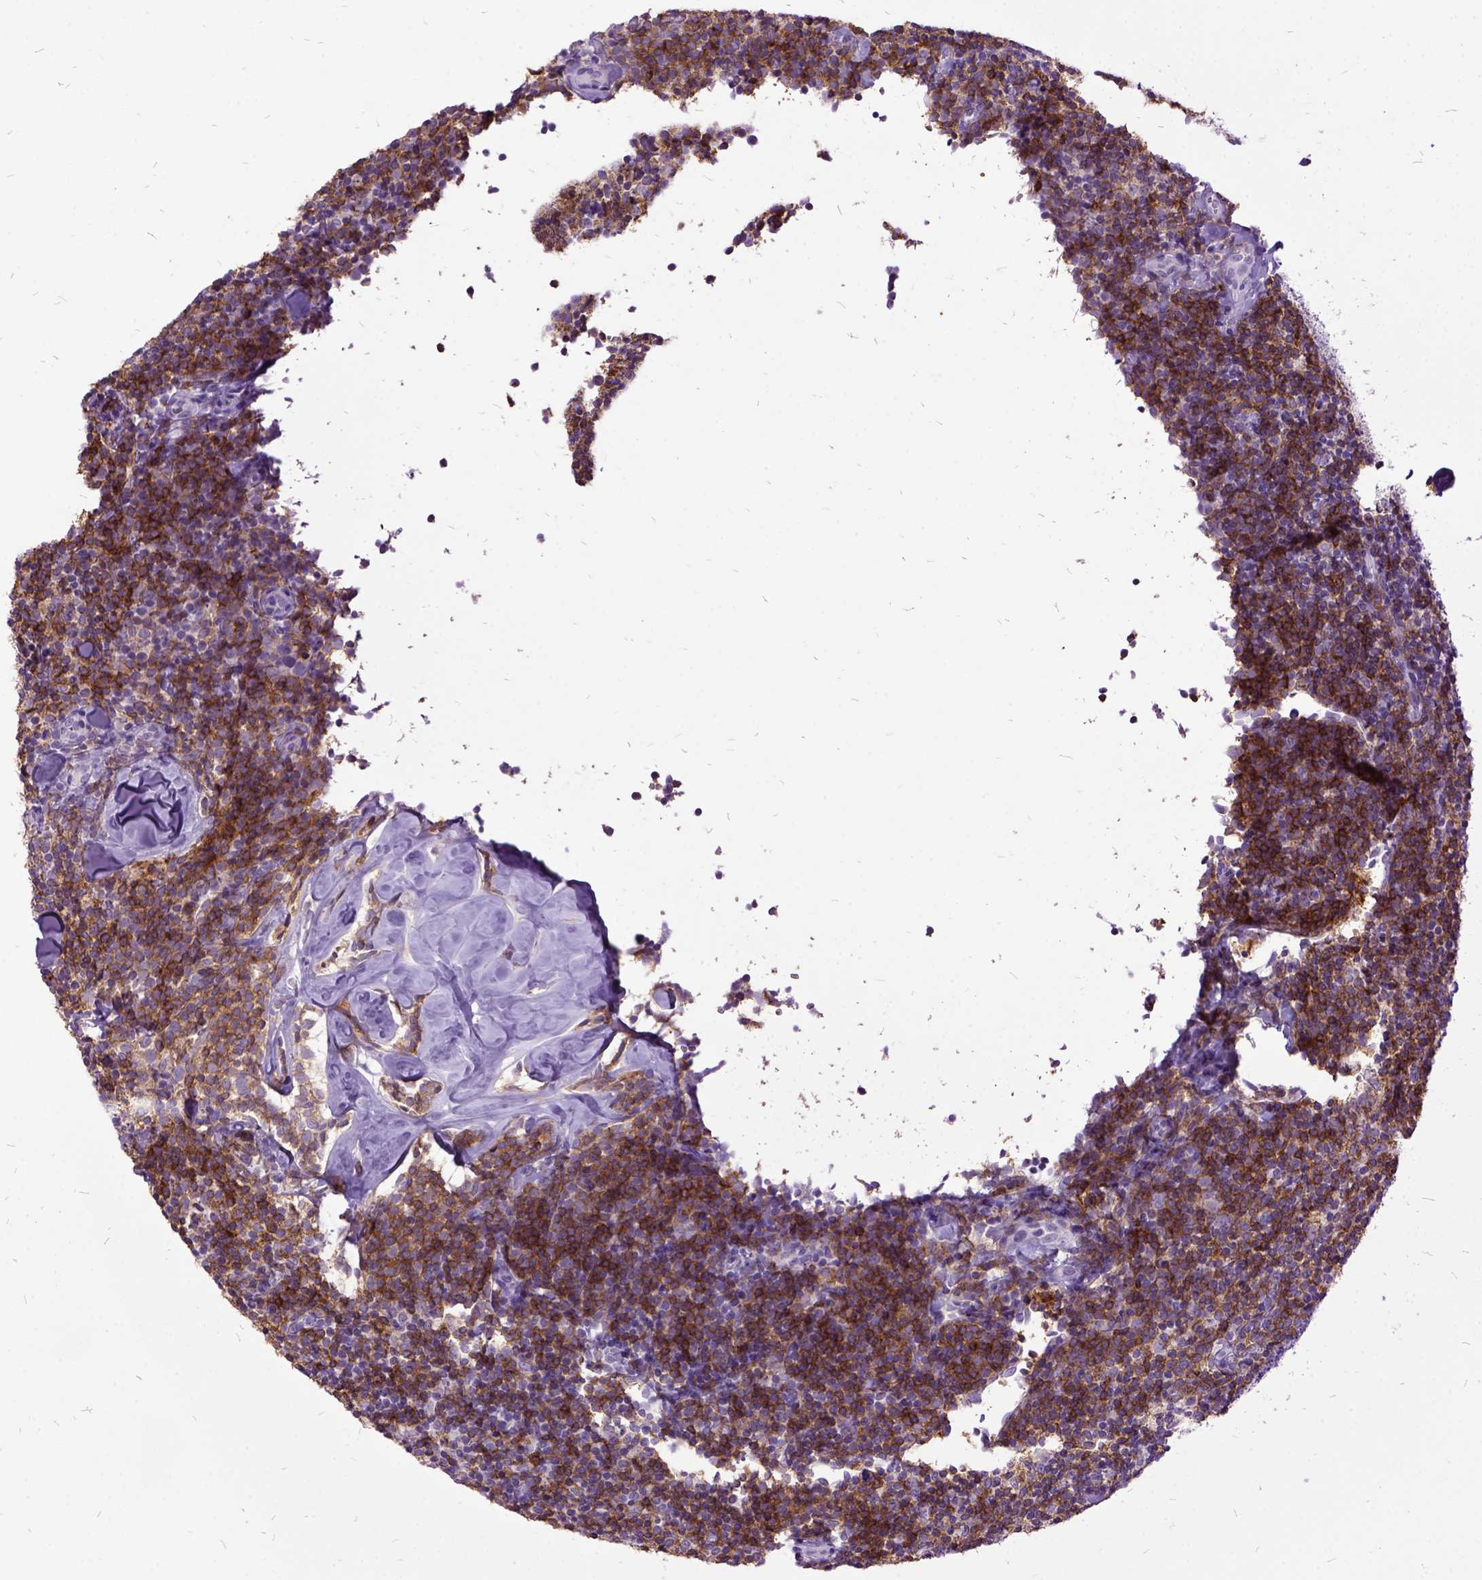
{"staining": {"intensity": "strong", "quantity": ">75%", "location": "cytoplasmic/membranous"}, "tissue": "lymphoma", "cell_type": "Tumor cells", "image_type": "cancer", "snomed": [{"axis": "morphology", "description": "Malignant lymphoma, non-Hodgkin's type, Low grade"}, {"axis": "topography", "description": "Lymph node"}], "caption": "Protein expression analysis of human lymphoma reveals strong cytoplasmic/membranous staining in about >75% of tumor cells.", "gene": "MME", "patient": {"sex": "female", "age": 56}}